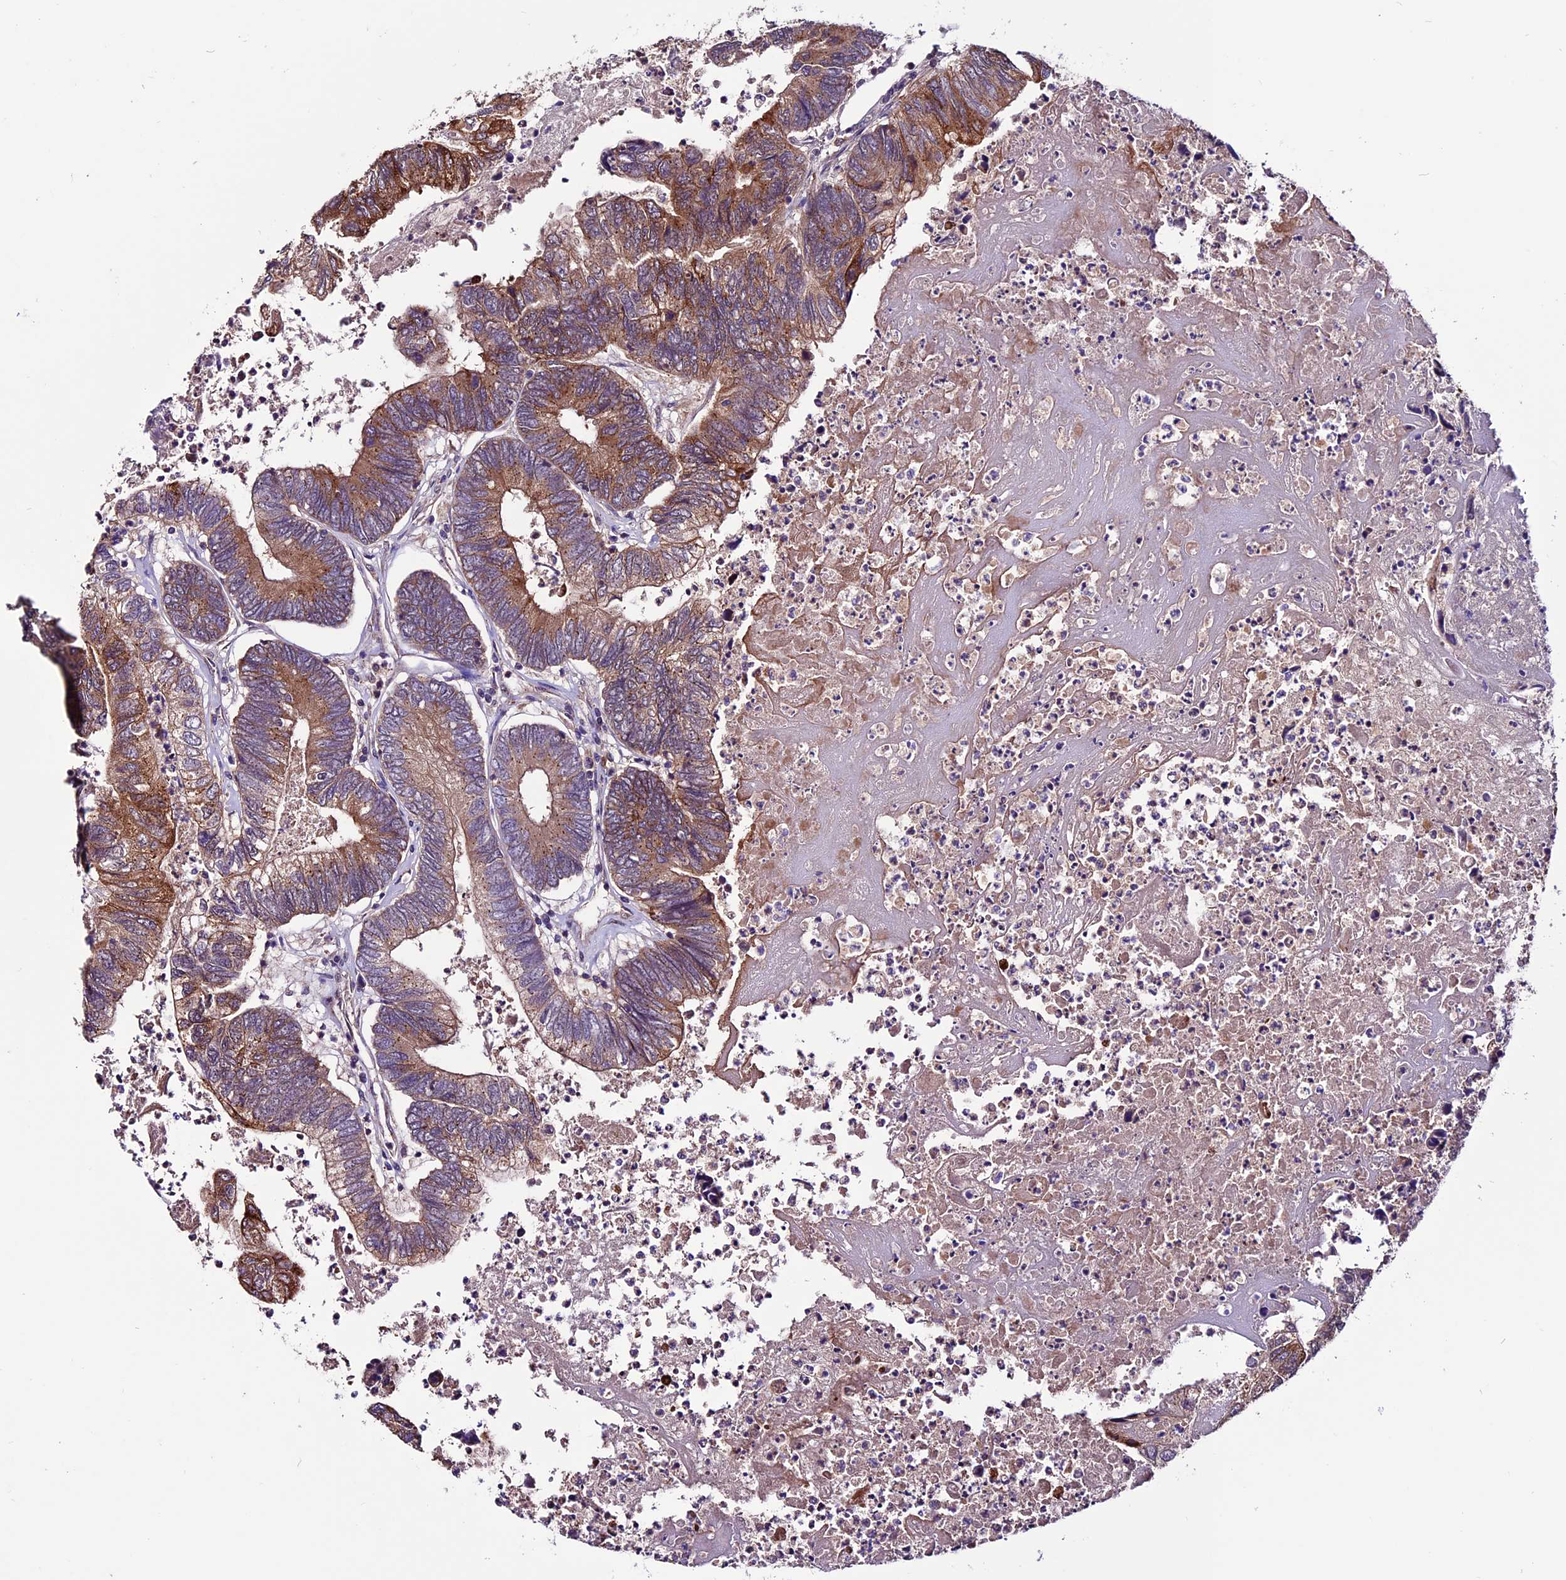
{"staining": {"intensity": "moderate", "quantity": ">75%", "location": "cytoplasmic/membranous"}, "tissue": "colorectal cancer", "cell_type": "Tumor cells", "image_type": "cancer", "snomed": [{"axis": "morphology", "description": "Adenocarcinoma, NOS"}, {"axis": "topography", "description": "Colon"}], "caption": "Immunohistochemical staining of colorectal cancer reveals medium levels of moderate cytoplasmic/membranous expression in about >75% of tumor cells. The protein of interest is shown in brown color, while the nuclei are stained blue.", "gene": "RINL", "patient": {"sex": "female", "age": 67}}